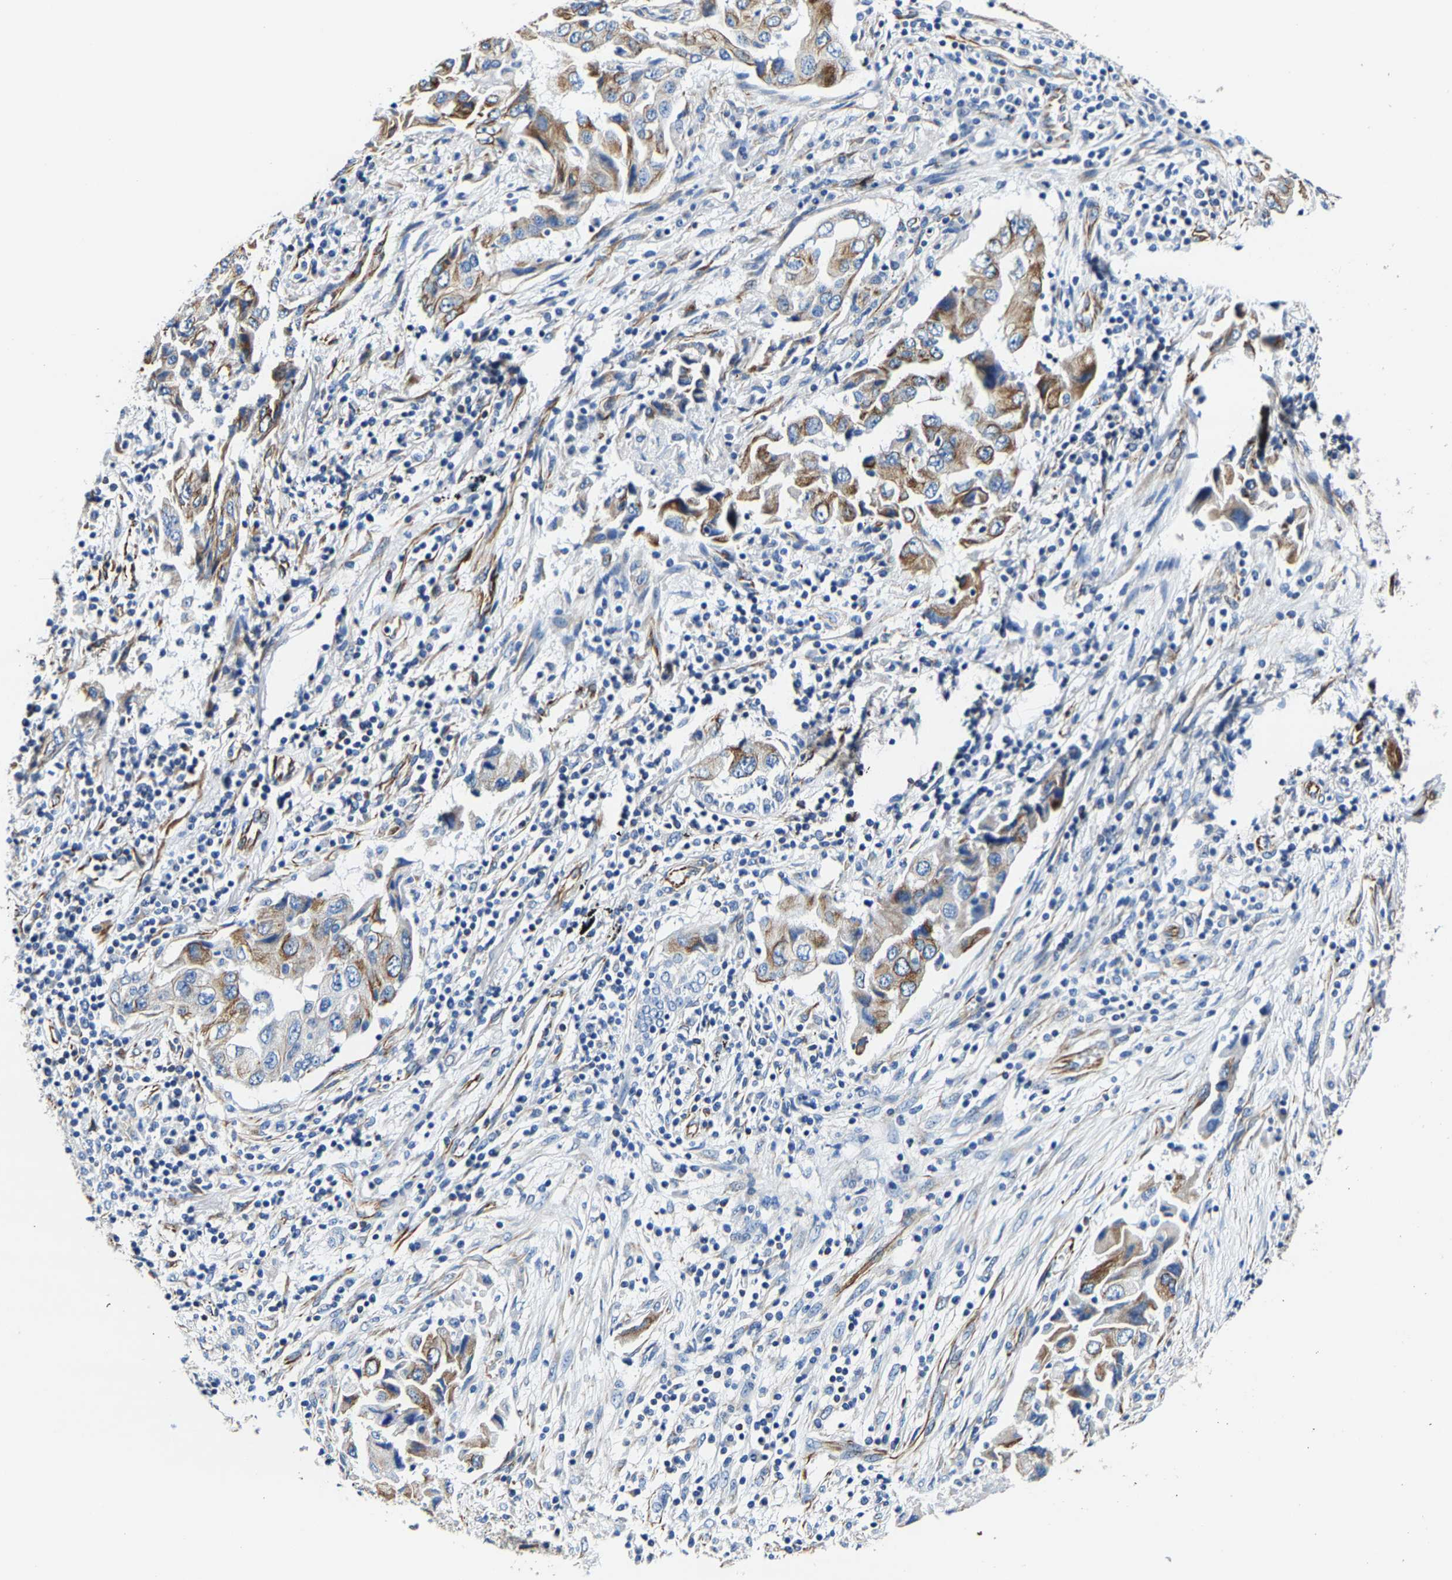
{"staining": {"intensity": "moderate", "quantity": ">75%", "location": "cytoplasmic/membranous"}, "tissue": "lung cancer", "cell_type": "Tumor cells", "image_type": "cancer", "snomed": [{"axis": "morphology", "description": "Adenocarcinoma, NOS"}, {"axis": "topography", "description": "Lung"}], "caption": "Immunohistochemistry micrograph of adenocarcinoma (lung) stained for a protein (brown), which exhibits medium levels of moderate cytoplasmic/membranous staining in about >75% of tumor cells.", "gene": "MMEL1", "patient": {"sex": "female", "age": 65}}